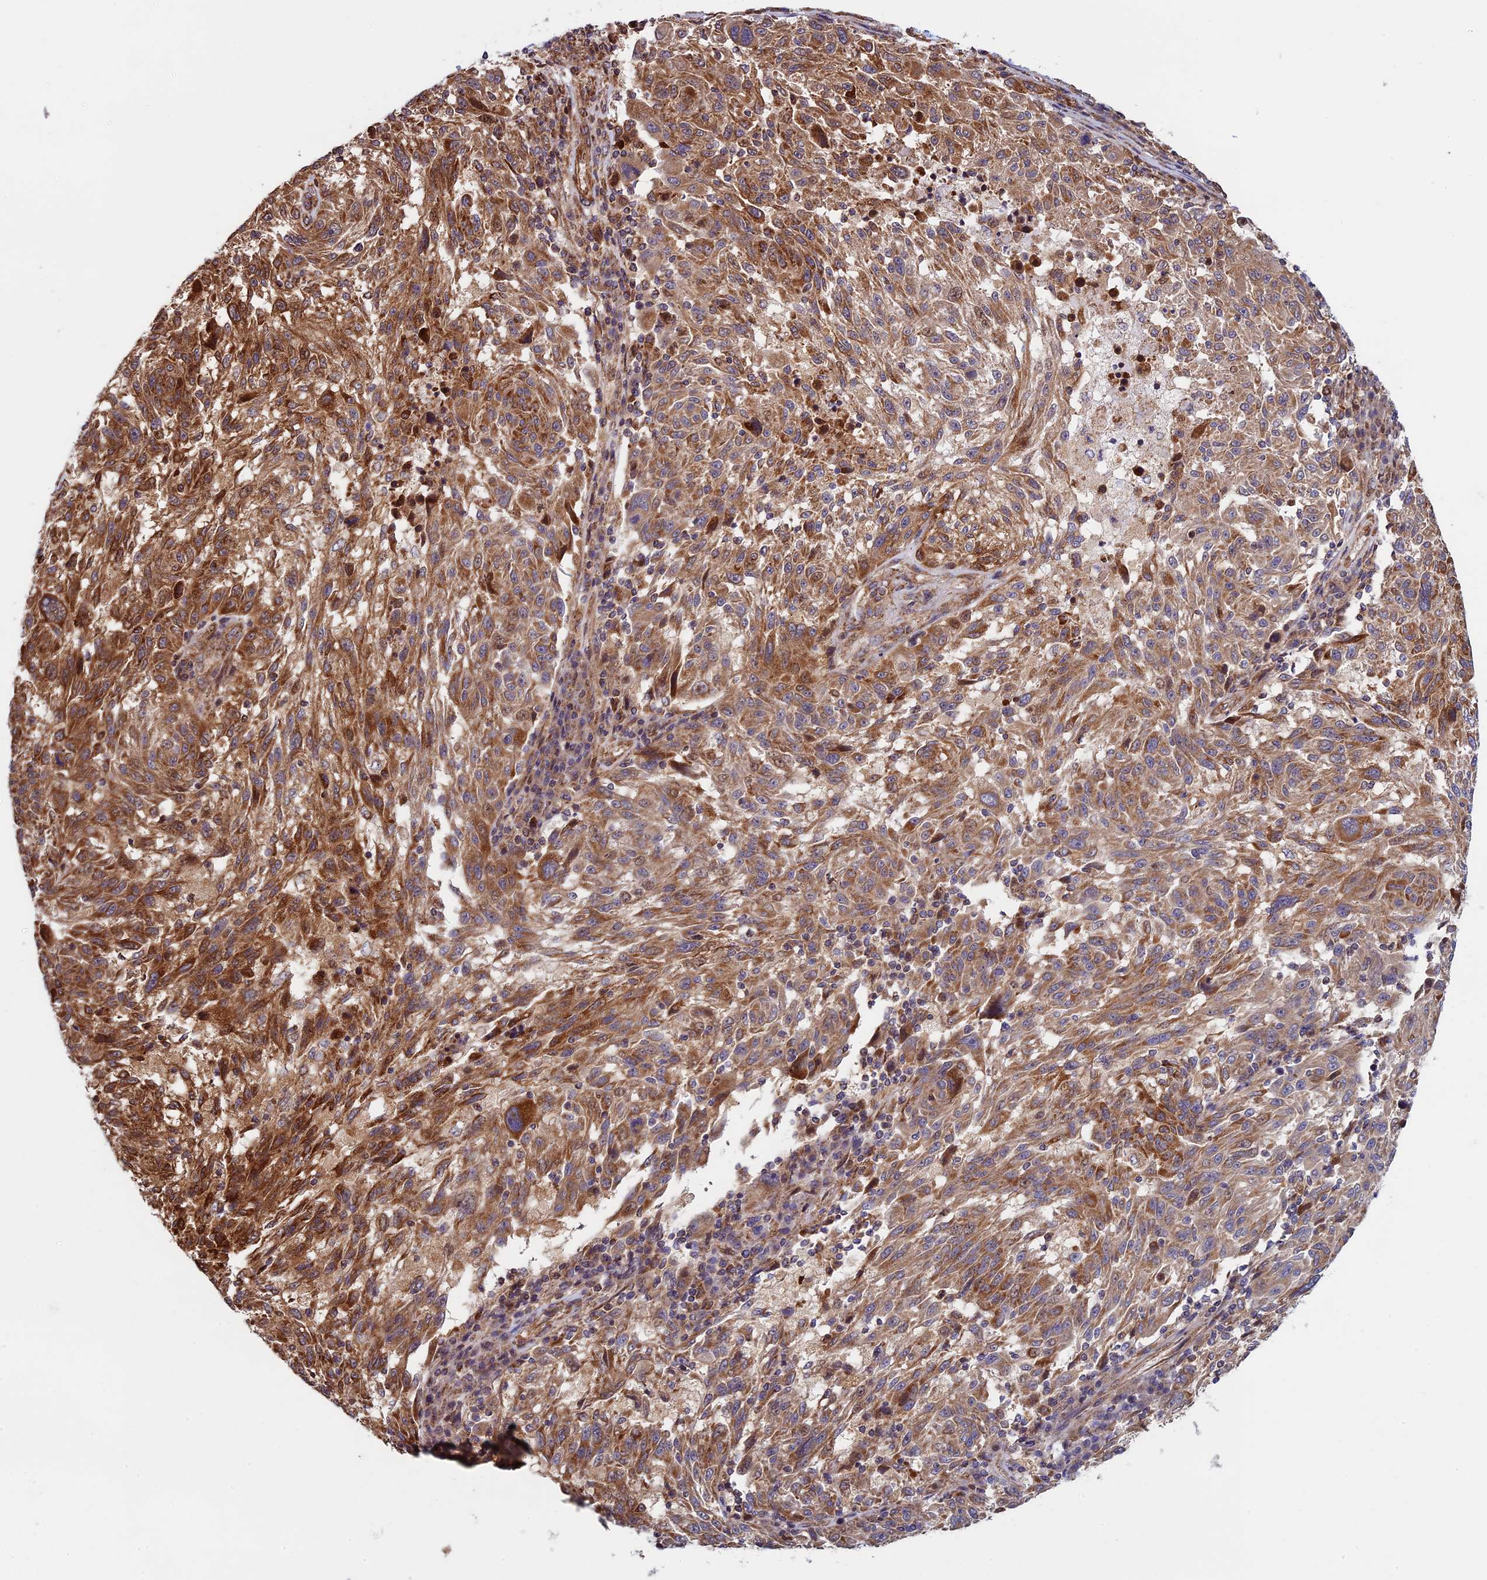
{"staining": {"intensity": "strong", "quantity": ">75%", "location": "cytoplasmic/membranous"}, "tissue": "melanoma", "cell_type": "Tumor cells", "image_type": "cancer", "snomed": [{"axis": "morphology", "description": "Malignant melanoma, NOS"}, {"axis": "topography", "description": "Skin"}], "caption": "High-magnification brightfield microscopy of melanoma stained with DAB (3,3'-diaminobenzidine) (brown) and counterstained with hematoxylin (blue). tumor cells exhibit strong cytoplasmic/membranous positivity is seen in about>75% of cells. Nuclei are stained in blue.", "gene": "CCDC8", "patient": {"sex": "male", "age": 53}}